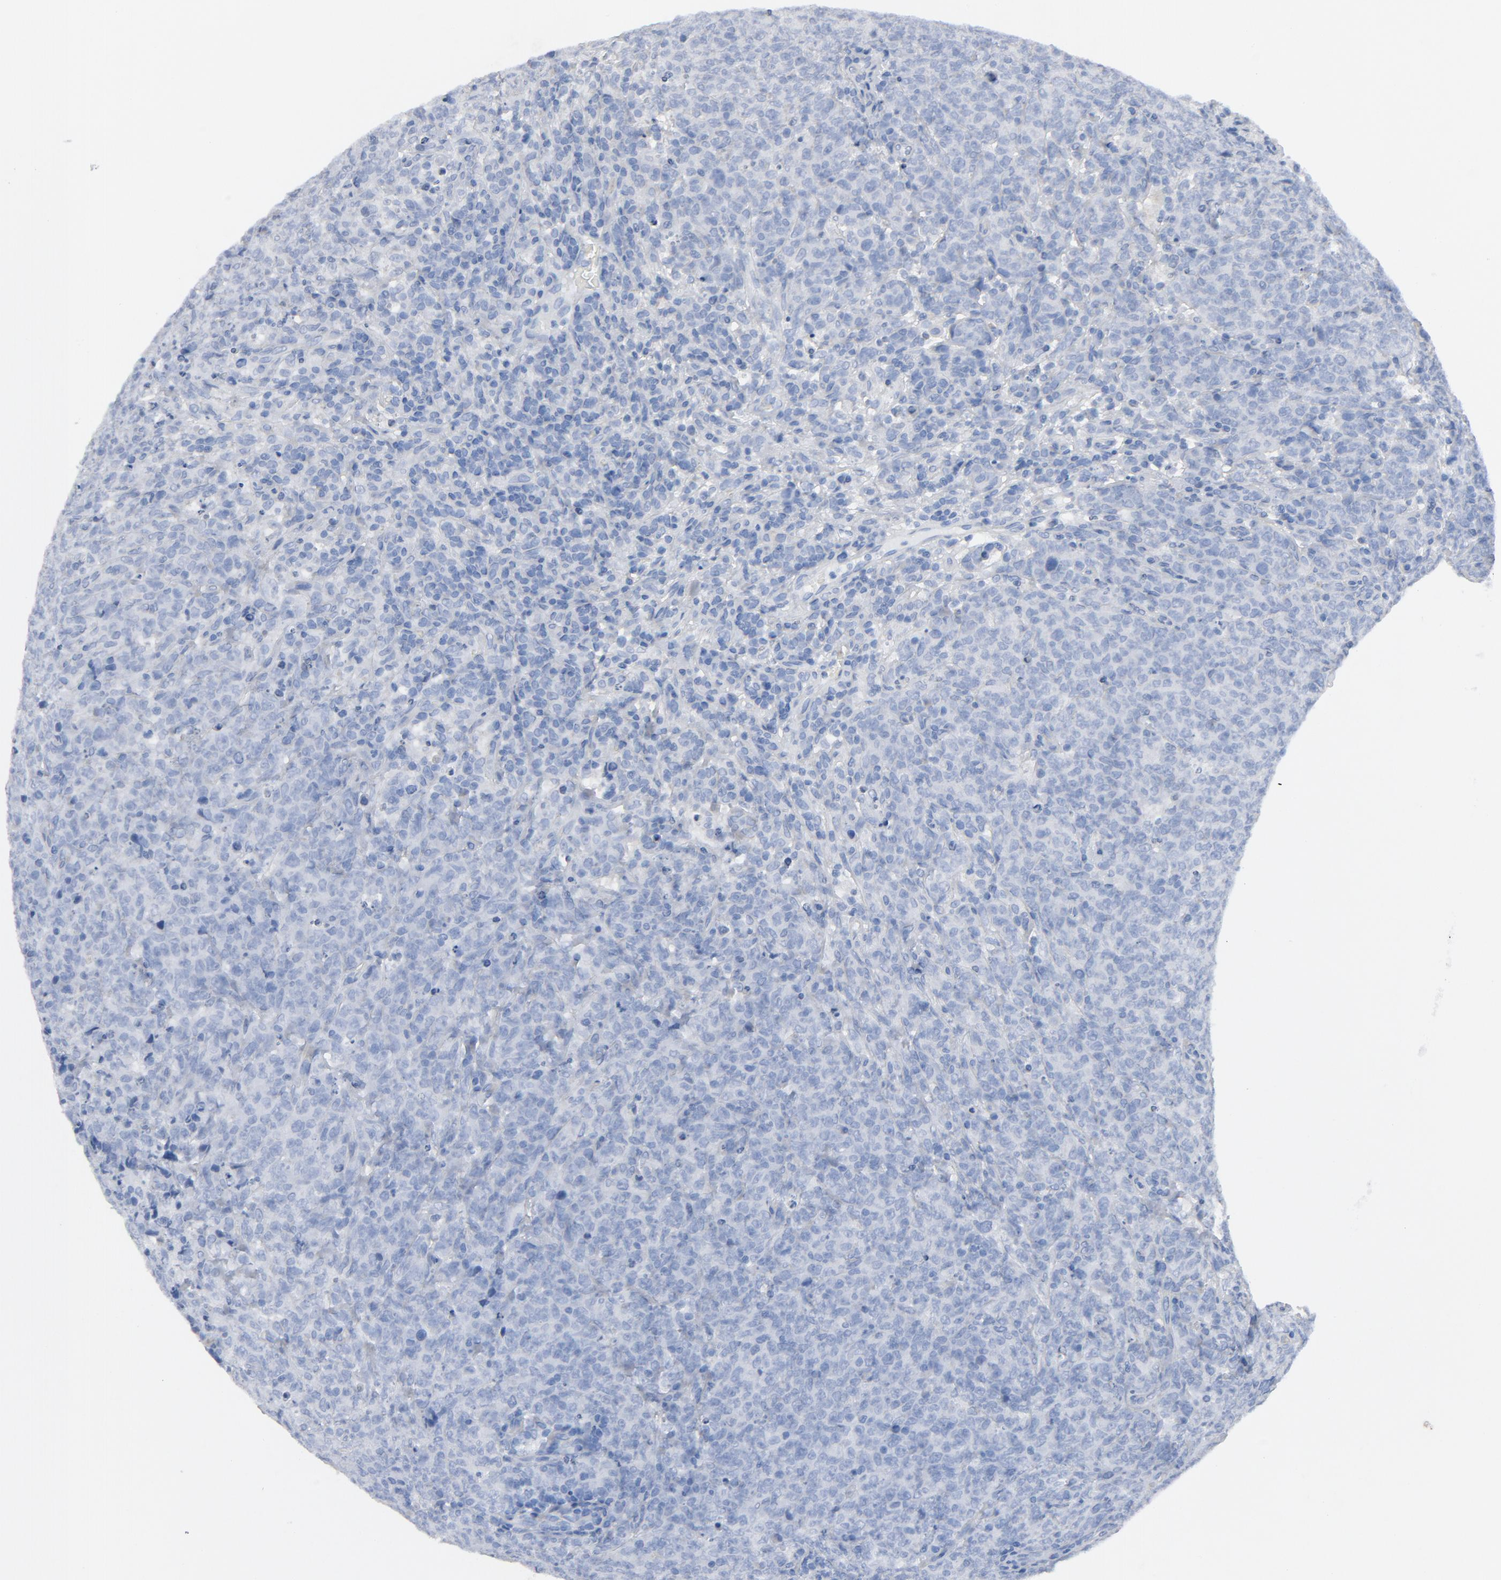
{"staining": {"intensity": "negative", "quantity": "none", "location": "none"}, "tissue": "lymphoma", "cell_type": "Tumor cells", "image_type": "cancer", "snomed": [{"axis": "morphology", "description": "Malignant lymphoma, non-Hodgkin's type, High grade"}, {"axis": "topography", "description": "Tonsil"}], "caption": "High-grade malignant lymphoma, non-Hodgkin's type was stained to show a protein in brown. There is no significant positivity in tumor cells.", "gene": "C14orf119", "patient": {"sex": "female", "age": 36}}